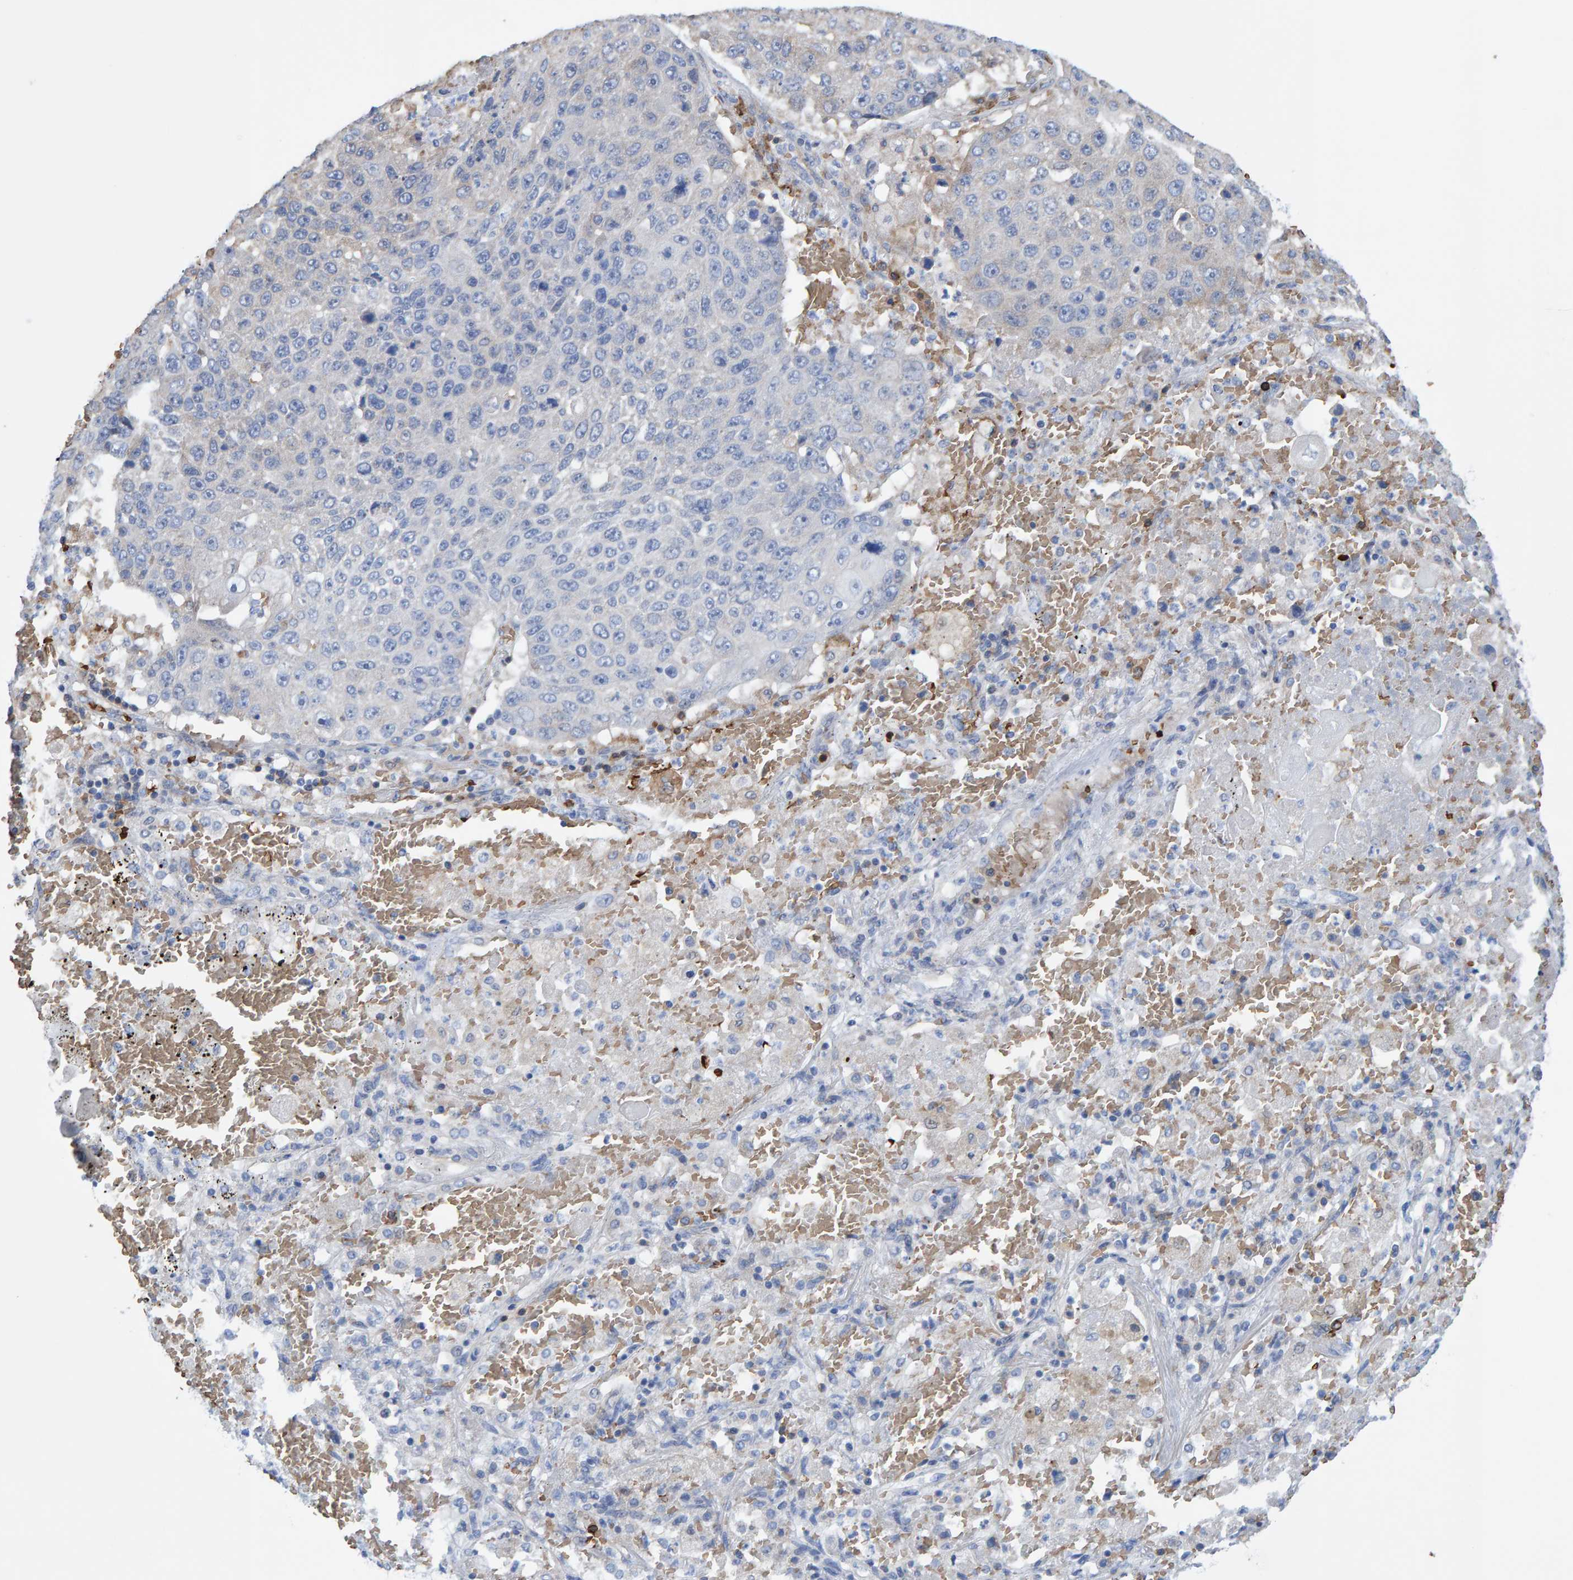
{"staining": {"intensity": "weak", "quantity": "<25%", "location": "cytoplasmic/membranous"}, "tissue": "lung cancer", "cell_type": "Tumor cells", "image_type": "cancer", "snomed": [{"axis": "morphology", "description": "Squamous cell carcinoma, NOS"}, {"axis": "topography", "description": "Lung"}], "caption": "A high-resolution histopathology image shows IHC staining of lung cancer (squamous cell carcinoma), which reveals no significant expression in tumor cells. (Stains: DAB IHC with hematoxylin counter stain, Microscopy: brightfield microscopy at high magnification).", "gene": "VPS9D1", "patient": {"sex": "male", "age": 61}}